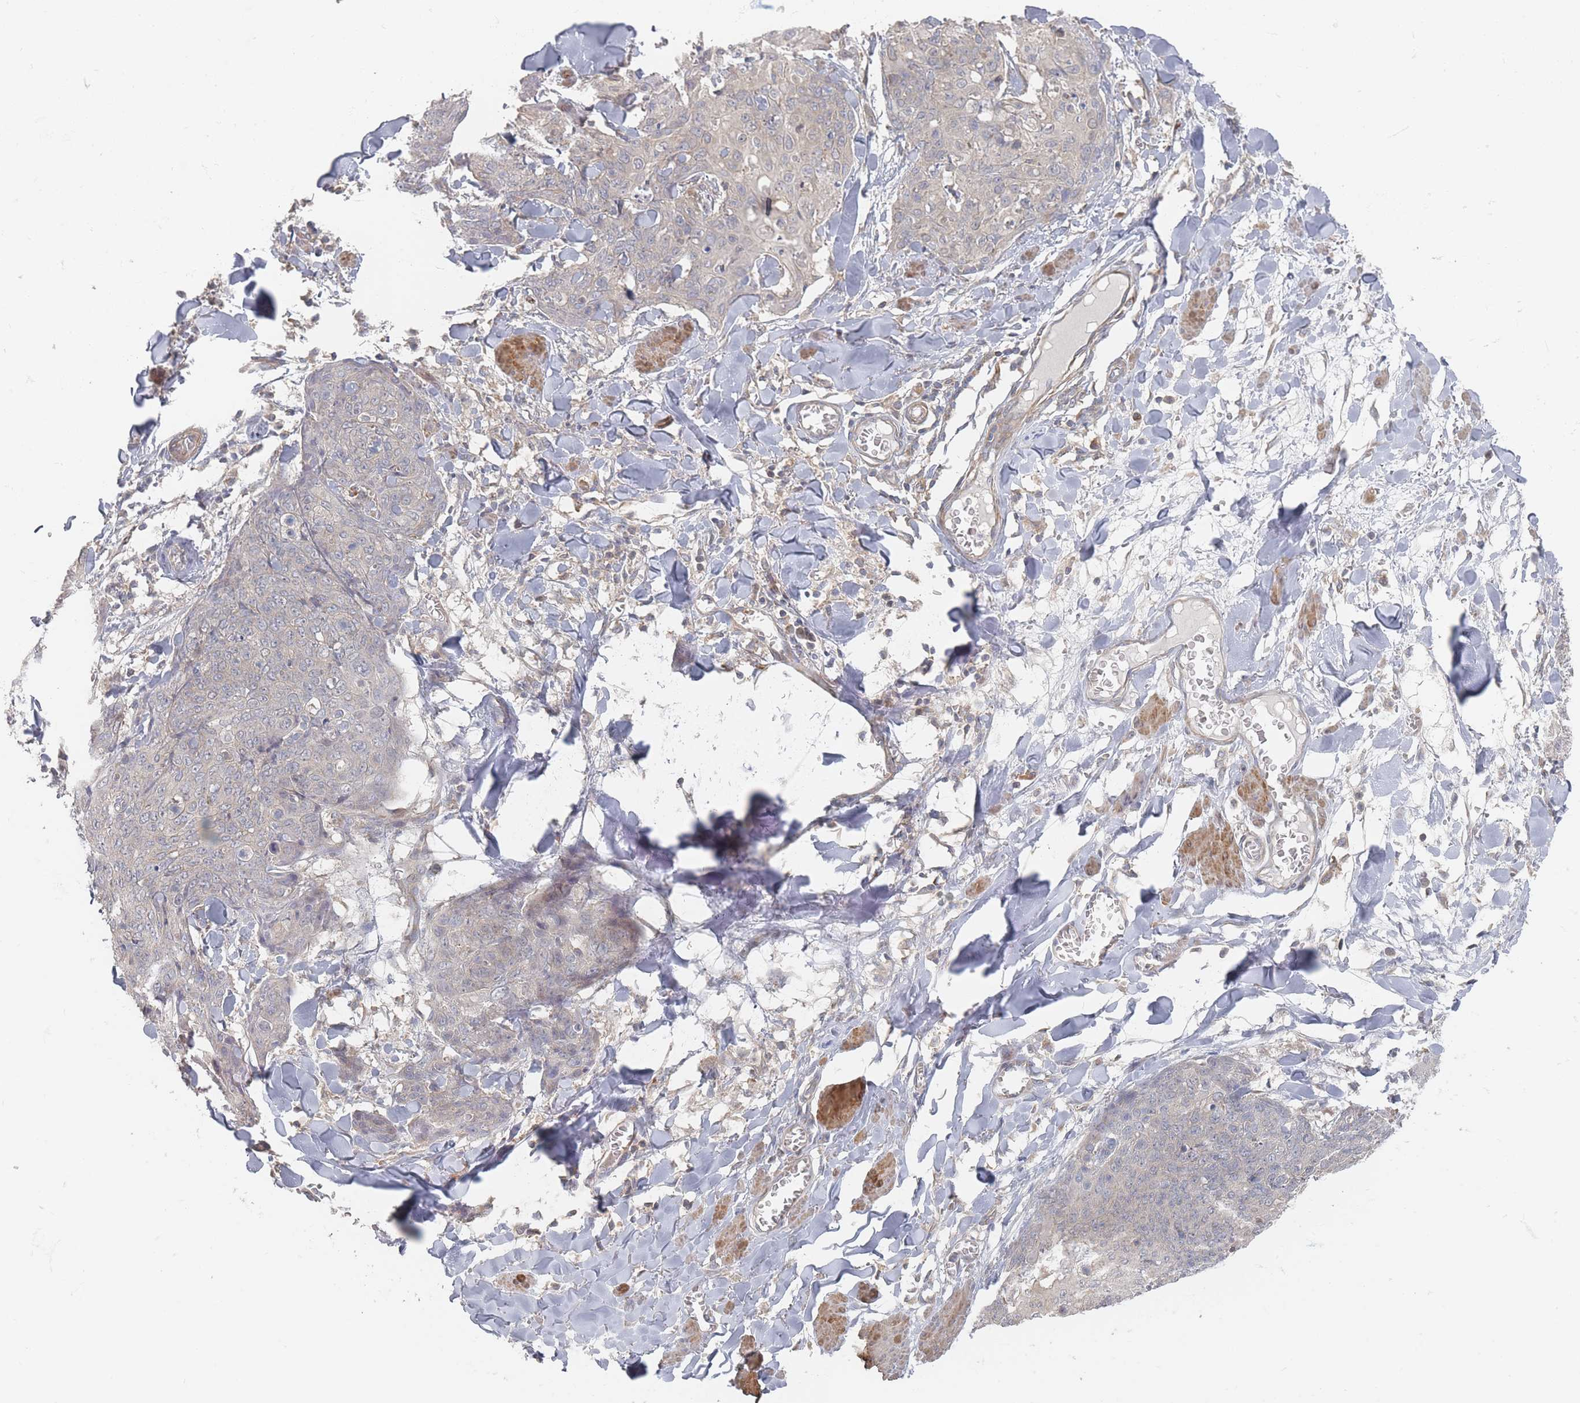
{"staining": {"intensity": "negative", "quantity": "none", "location": "none"}, "tissue": "skin cancer", "cell_type": "Tumor cells", "image_type": "cancer", "snomed": [{"axis": "morphology", "description": "Squamous cell carcinoma, NOS"}, {"axis": "topography", "description": "Skin"}, {"axis": "topography", "description": "Vulva"}], "caption": "Immunohistochemistry (IHC) of skin squamous cell carcinoma shows no staining in tumor cells.", "gene": "GLE1", "patient": {"sex": "female", "age": 85}}